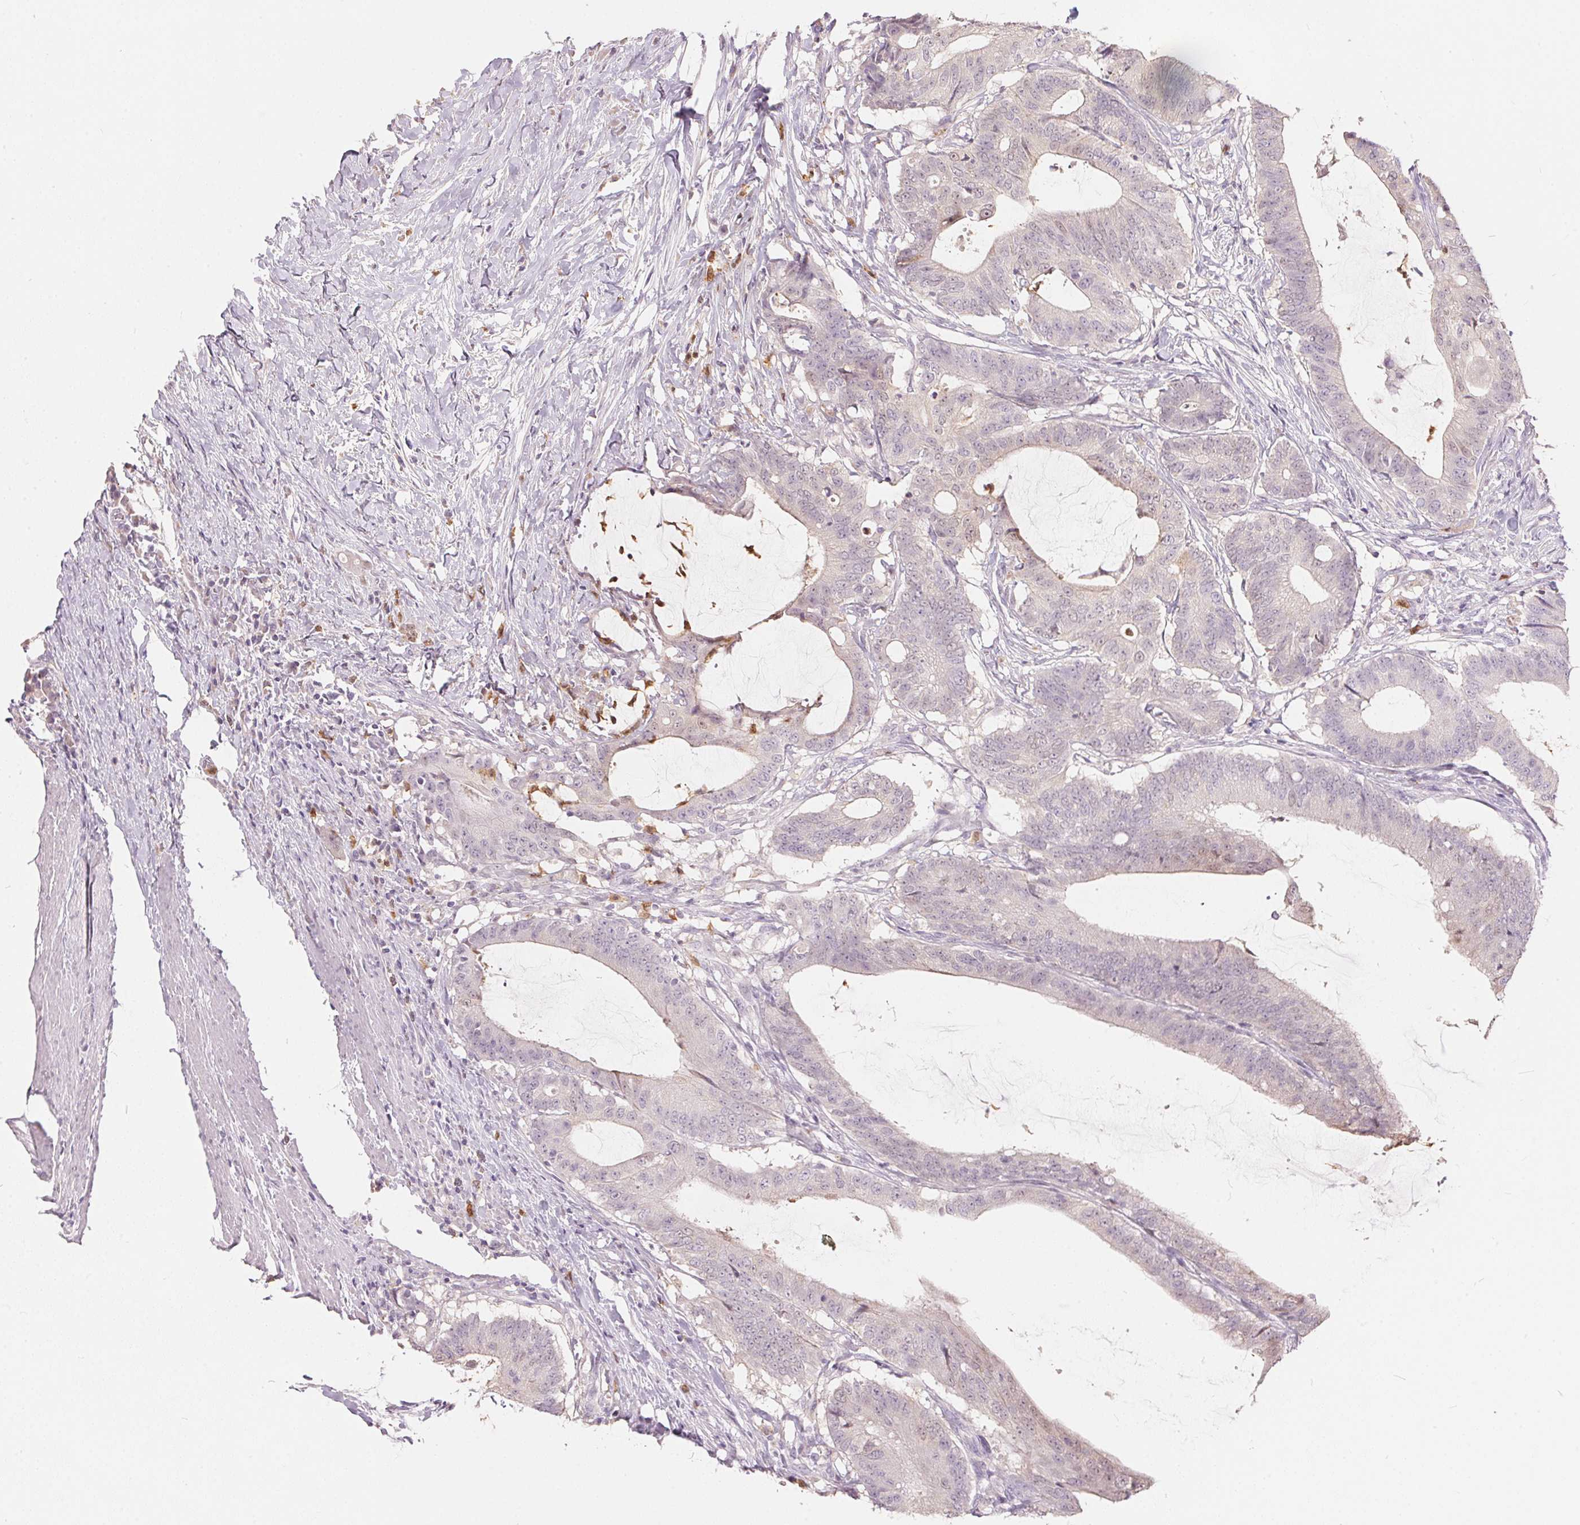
{"staining": {"intensity": "negative", "quantity": "none", "location": "none"}, "tissue": "colorectal cancer", "cell_type": "Tumor cells", "image_type": "cancer", "snomed": [{"axis": "morphology", "description": "Adenocarcinoma, NOS"}, {"axis": "topography", "description": "Colon"}], "caption": "Histopathology image shows no protein positivity in tumor cells of adenocarcinoma (colorectal) tissue.", "gene": "SERPINB1", "patient": {"sex": "female", "age": 43}}